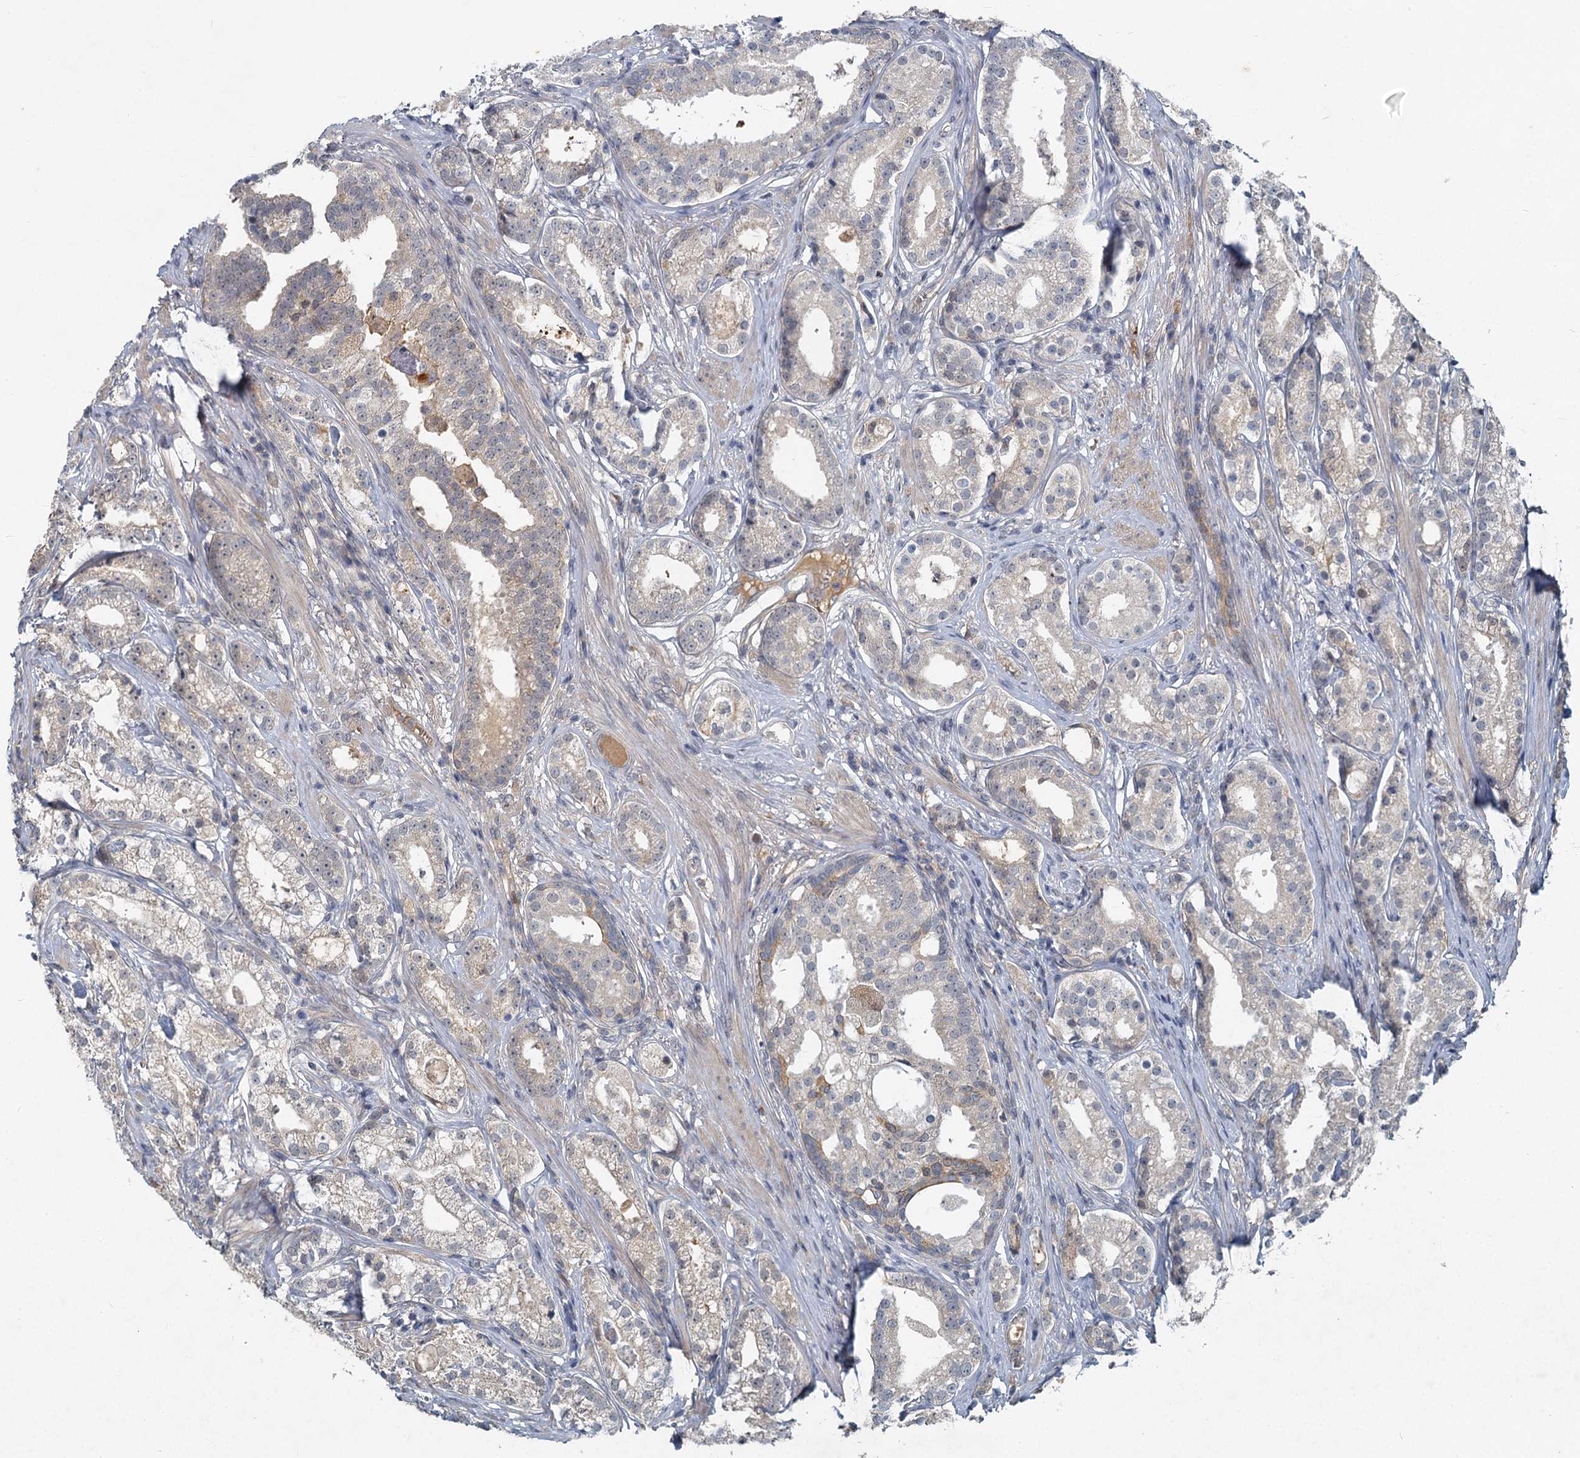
{"staining": {"intensity": "negative", "quantity": "none", "location": "none"}, "tissue": "prostate cancer", "cell_type": "Tumor cells", "image_type": "cancer", "snomed": [{"axis": "morphology", "description": "Adenocarcinoma, High grade"}, {"axis": "topography", "description": "Prostate"}], "caption": "The histopathology image demonstrates no staining of tumor cells in prostate cancer. (DAB immunohistochemistry (IHC), high magnification).", "gene": "HERC3", "patient": {"sex": "male", "age": 69}}